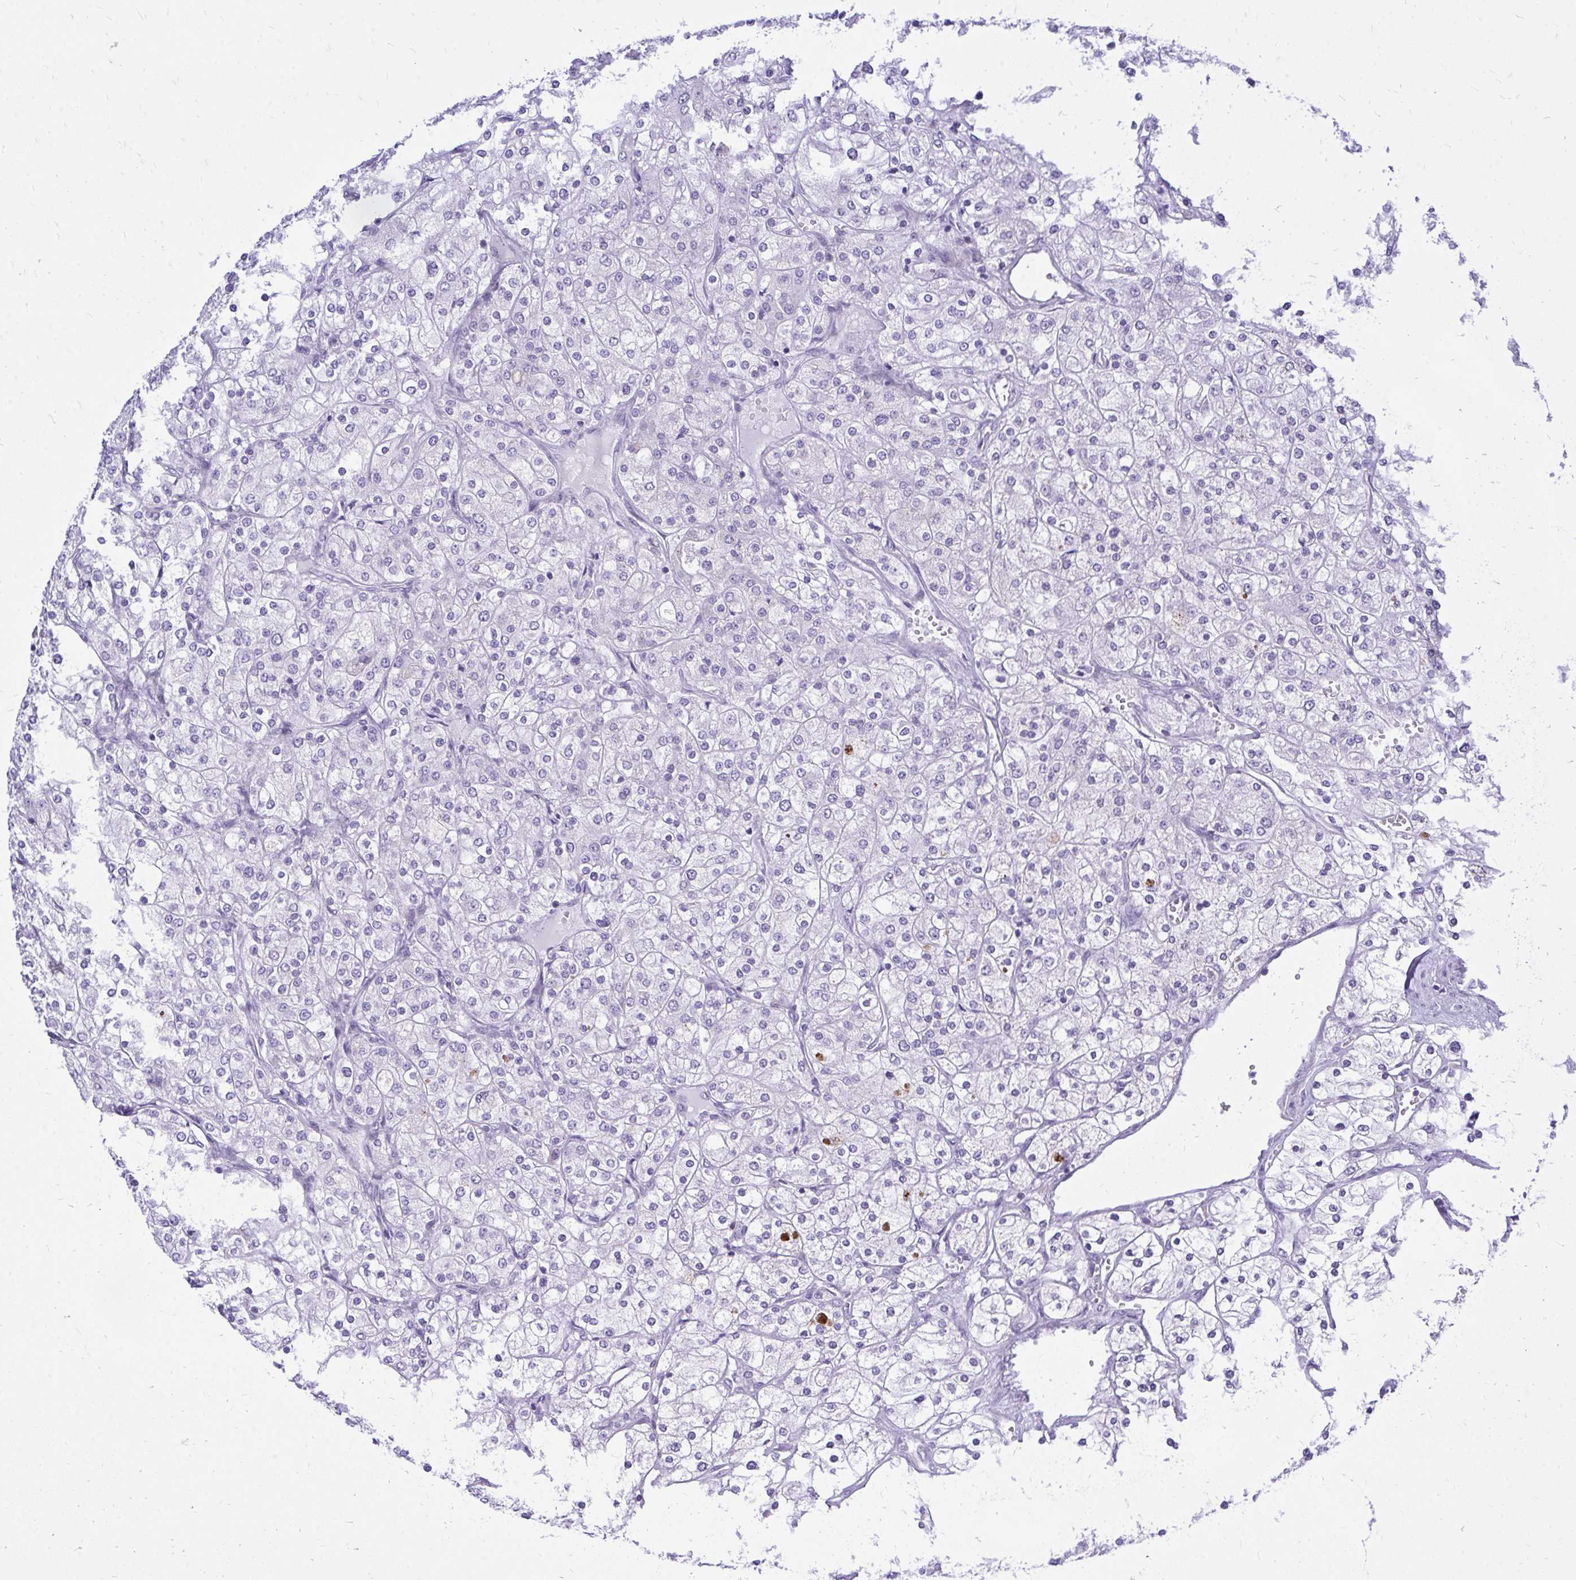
{"staining": {"intensity": "negative", "quantity": "none", "location": "none"}, "tissue": "renal cancer", "cell_type": "Tumor cells", "image_type": "cancer", "snomed": [{"axis": "morphology", "description": "Adenocarcinoma, NOS"}, {"axis": "topography", "description": "Kidney"}], "caption": "Immunohistochemical staining of human renal adenocarcinoma shows no significant positivity in tumor cells.", "gene": "GABRA1", "patient": {"sex": "male", "age": 80}}